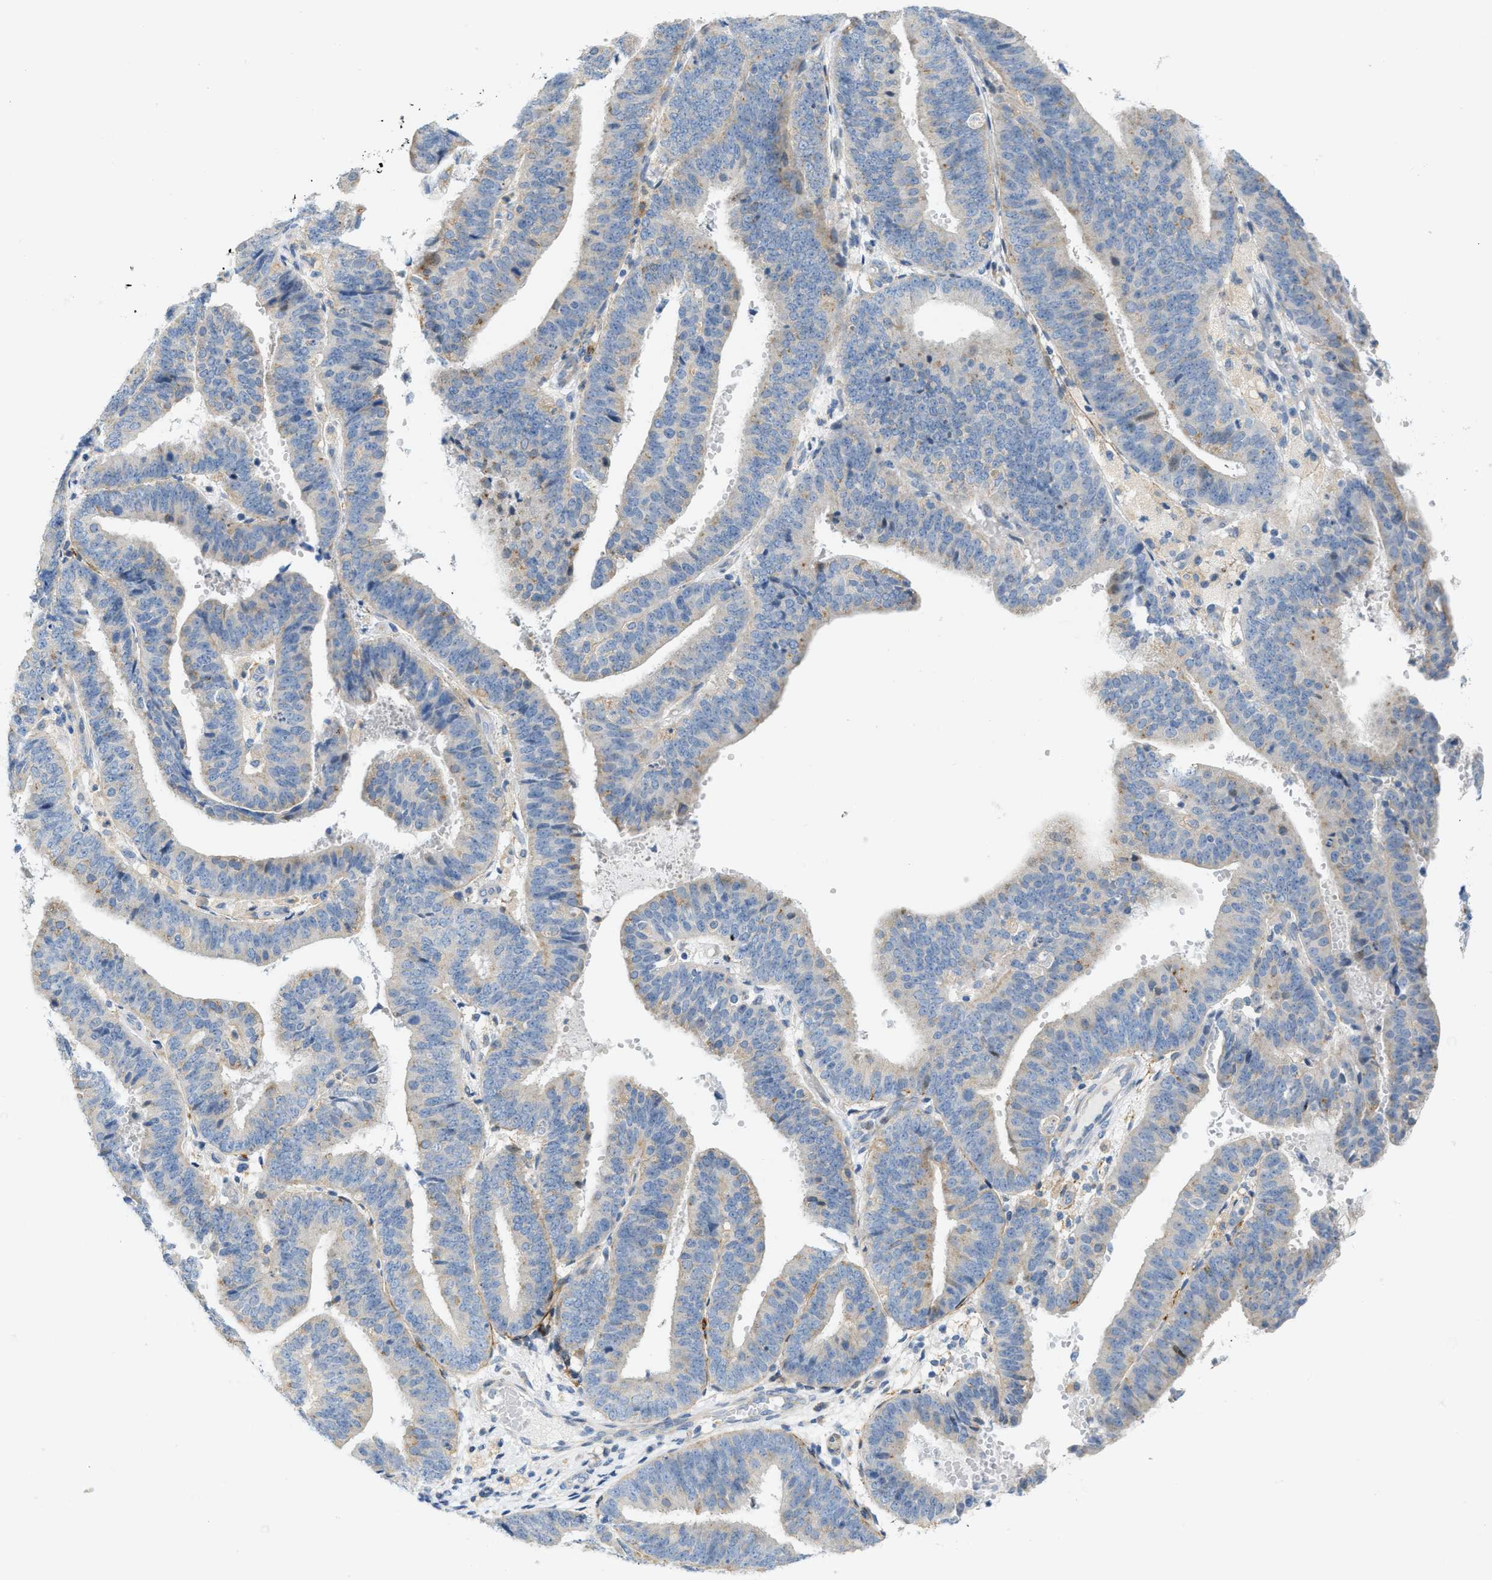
{"staining": {"intensity": "weak", "quantity": "<25%", "location": "cytoplasmic/membranous"}, "tissue": "endometrial cancer", "cell_type": "Tumor cells", "image_type": "cancer", "snomed": [{"axis": "morphology", "description": "Adenocarcinoma, NOS"}, {"axis": "topography", "description": "Endometrium"}], "caption": "High magnification brightfield microscopy of adenocarcinoma (endometrial) stained with DAB (3,3'-diaminobenzidine) (brown) and counterstained with hematoxylin (blue): tumor cells show no significant positivity.", "gene": "LMBRD1", "patient": {"sex": "female", "age": 63}}